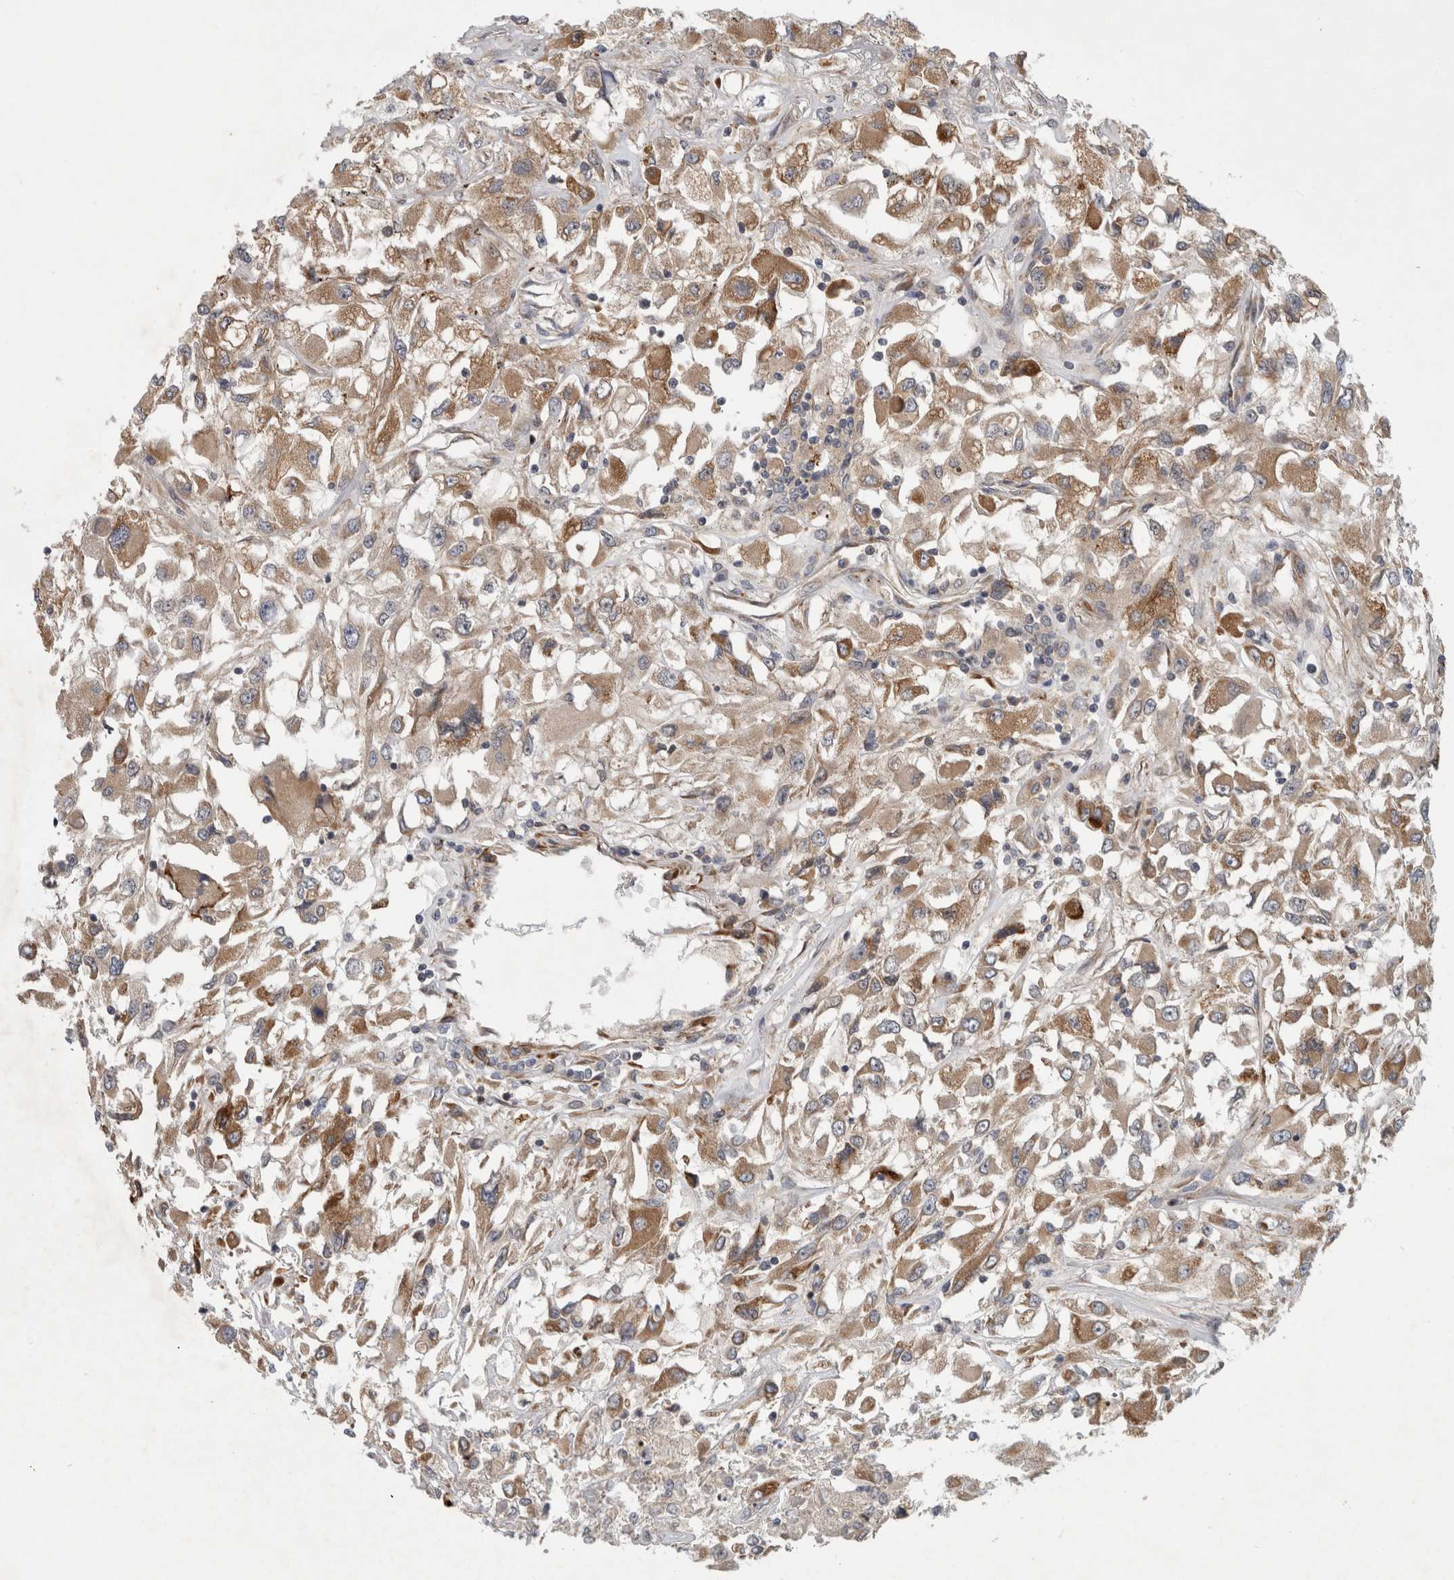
{"staining": {"intensity": "moderate", "quantity": ">75%", "location": "cytoplasmic/membranous"}, "tissue": "renal cancer", "cell_type": "Tumor cells", "image_type": "cancer", "snomed": [{"axis": "morphology", "description": "Adenocarcinoma, NOS"}, {"axis": "topography", "description": "Kidney"}], "caption": "DAB (3,3'-diaminobenzidine) immunohistochemical staining of adenocarcinoma (renal) exhibits moderate cytoplasmic/membranous protein expression in approximately >75% of tumor cells. Ihc stains the protein in brown and the nuclei are stained blue.", "gene": "PDCD2", "patient": {"sex": "female", "age": 52}}